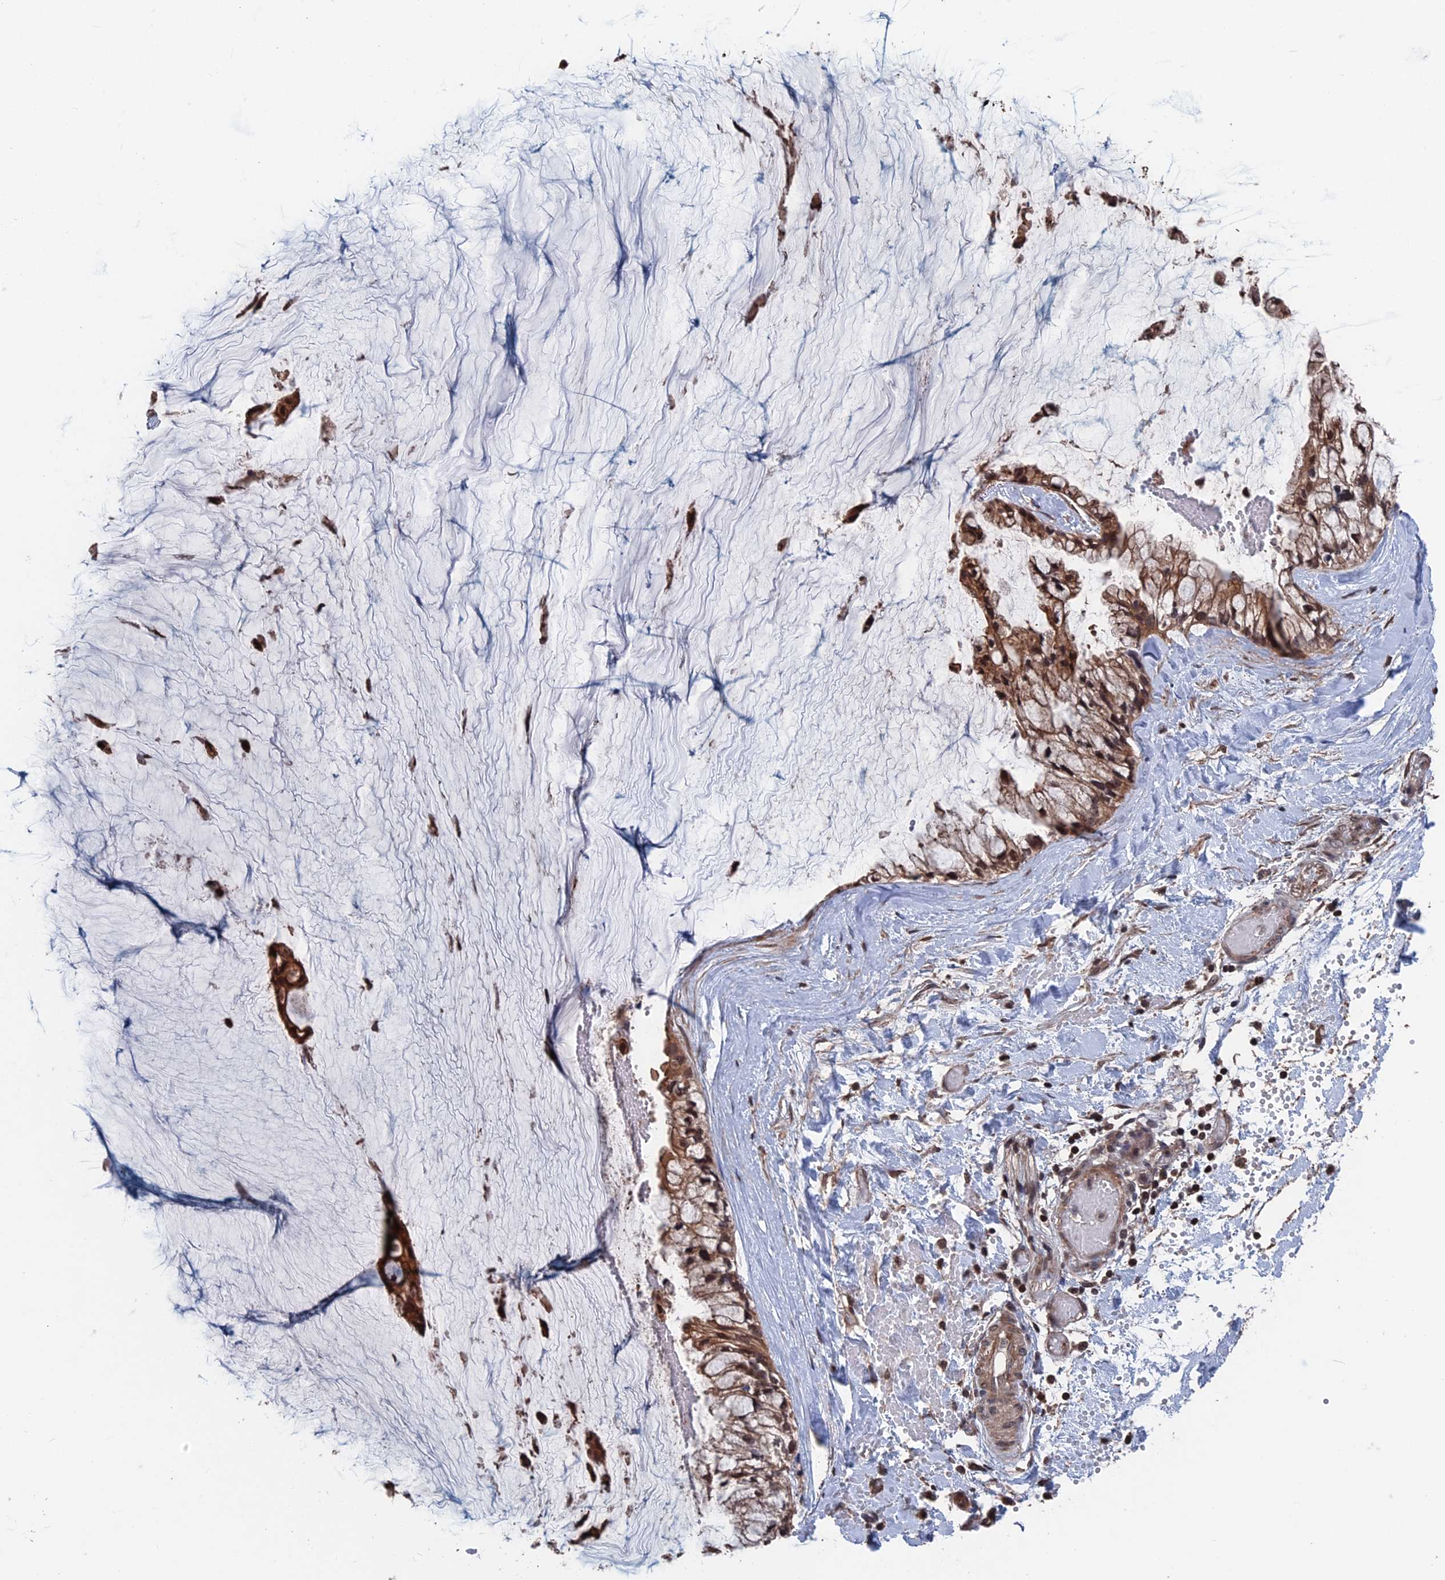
{"staining": {"intensity": "moderate", "quantity": ">75%", "location": "cytoplasmic/membranous,nuclear"}, "tissue": "ovarian cancer", "cell_type": "Tumor cells", "image_type": "cancer", "snomed": [{"axis": "morphology", "description": "Cystadenocarcinoma, mucinous, NOS"}, {"axis": "topography", "description": "Ovary"}], "caption": "Human ovarian mucinous cystadenocarcinoma stained with a protein marker shows moderate staining in tumor cells.", "gene": "PDE12", "patient": {"sex": "female", "age": 39}}